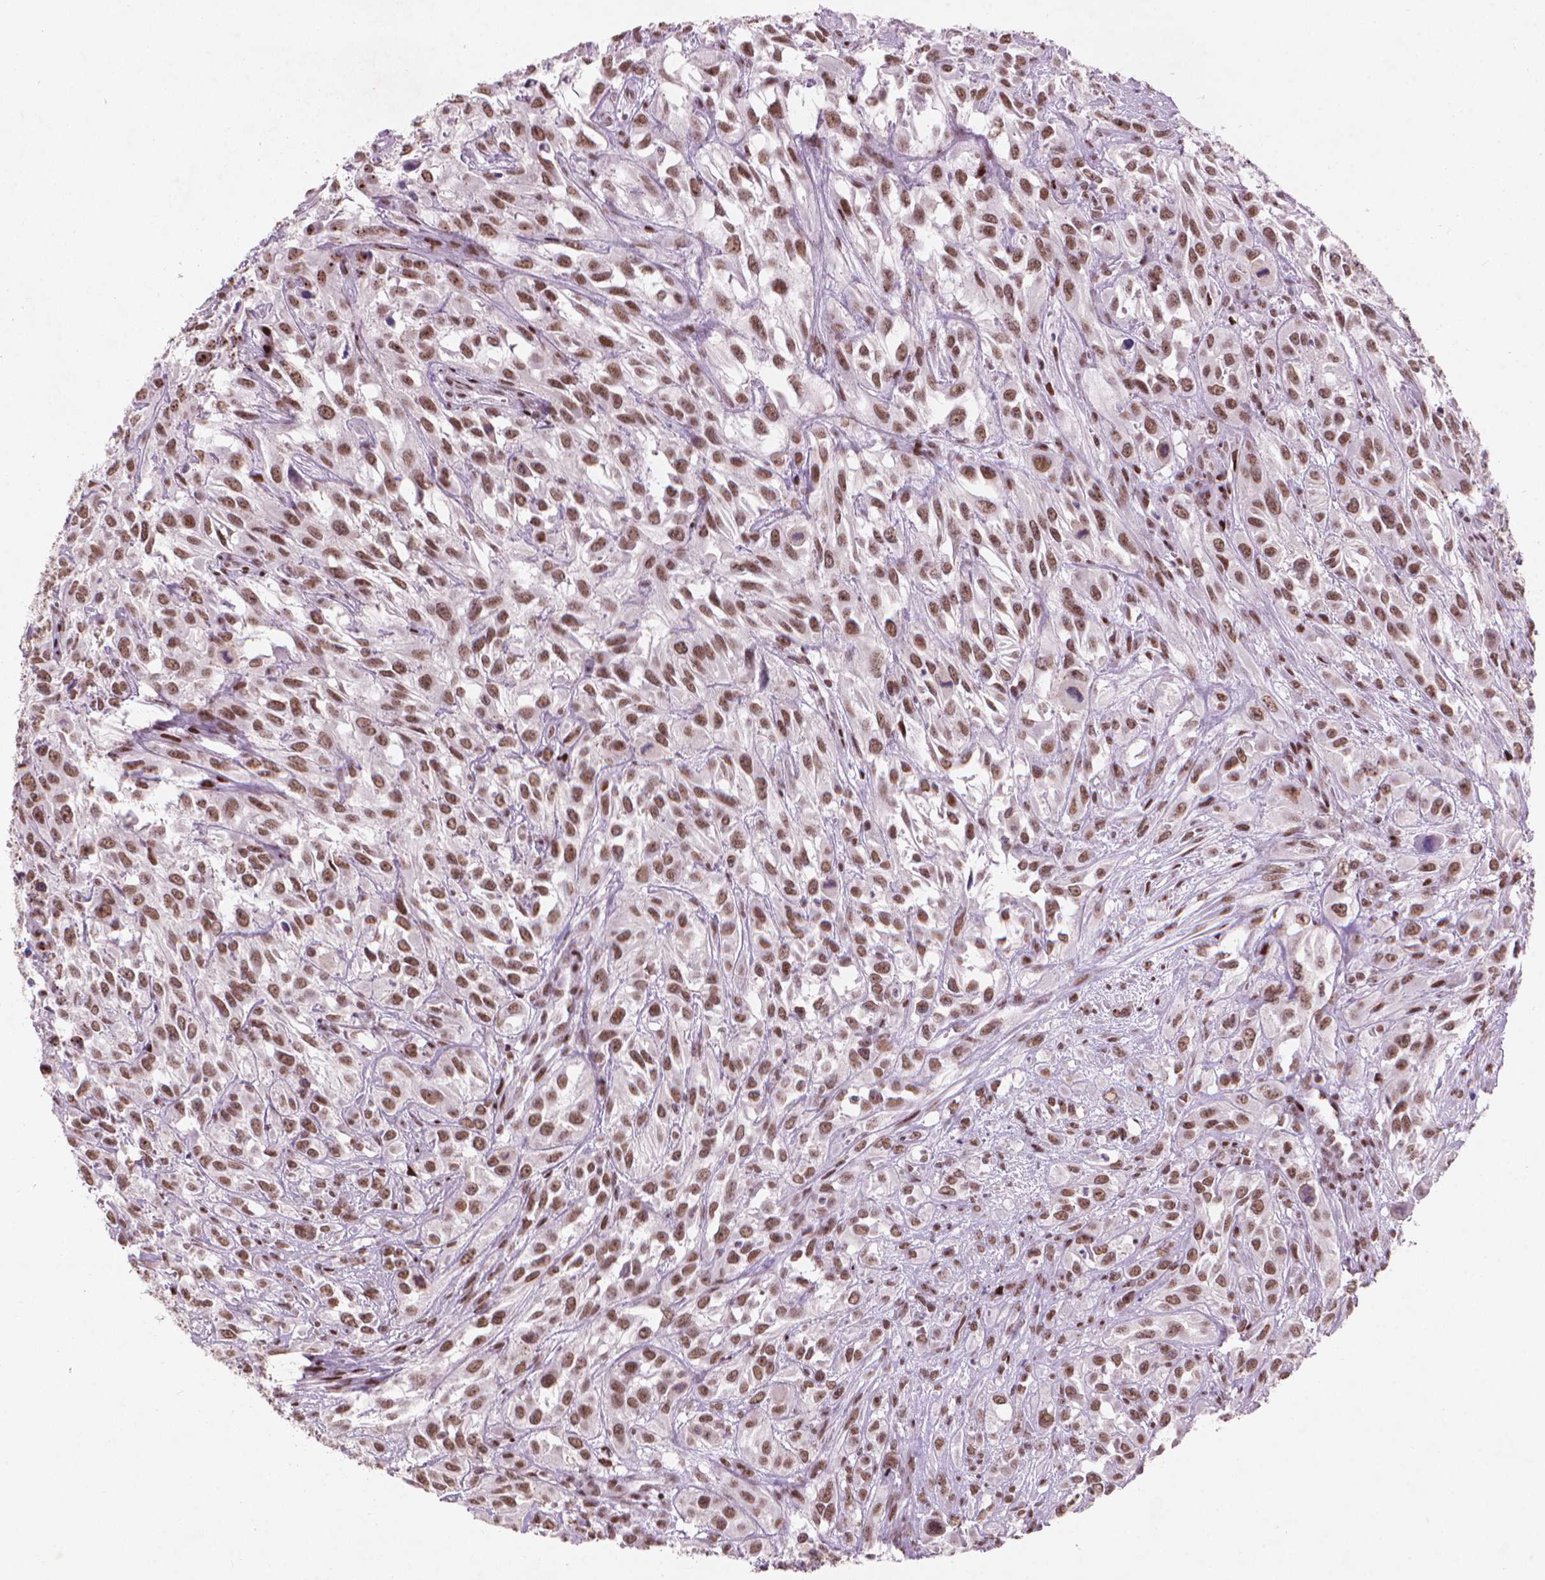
{"staining": {"intensity": "moderate", "quantity": ">75%", "location": "nuclear"}, "tissue": "urothelial cancer", "cell_type": "Tumor cells", "image_type": "cancer", "snomed": [{"axis": "morphology", "description": "Urothelial carcinoma, High grade"}, {"axis": "topography", "description": "Urinary bladder"}], "caption": "Immunohistochemistry histopathology image of neoplastic tissue: human high-grade urothelial carcinoma stained using immunohistochemistry displays medium levels of moderate protein expression localized specifically in the nuclear of tumor cells, appearing as a nuclear brown color.", "gene": "HES7", "patient": {"sex": "male", "age": 67}}